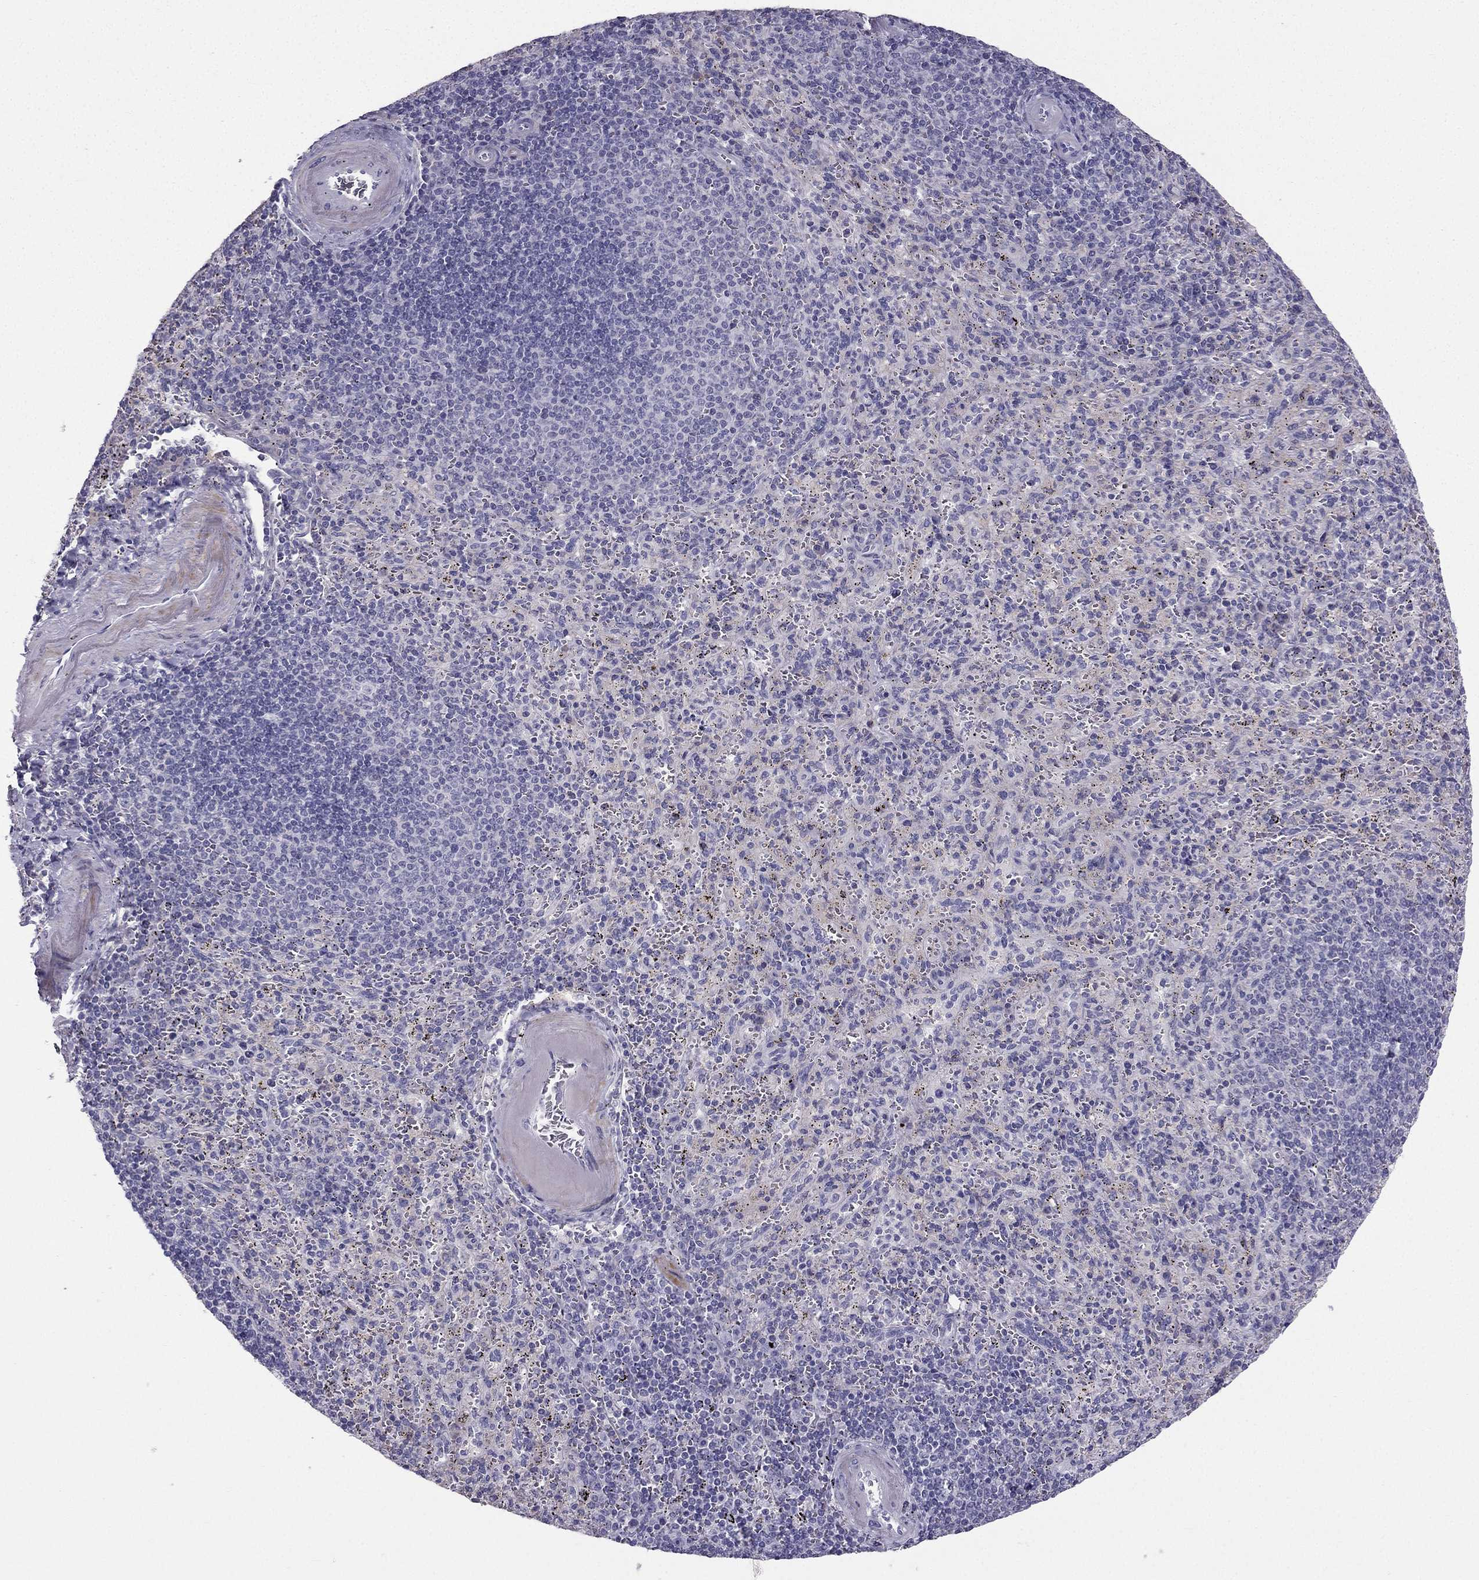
{"staining": {"intensity": "negative", "quantity": "none", "location": "none"}, "tissue": "spleen", "cell_type": "Cells in red pulp", "image_type": "normal", "snomed": [{"axis": "morphology", "description": "Normal tissue, NOS"}, {"axis": "topography", "description": "Spleen"}], "caption": "Immunohistochemistry (IHC) of normal human spleen displays no staining in cells in red pulp.", "gene": "LMTK3", "patient": {"sex": "male", "age": 57}}